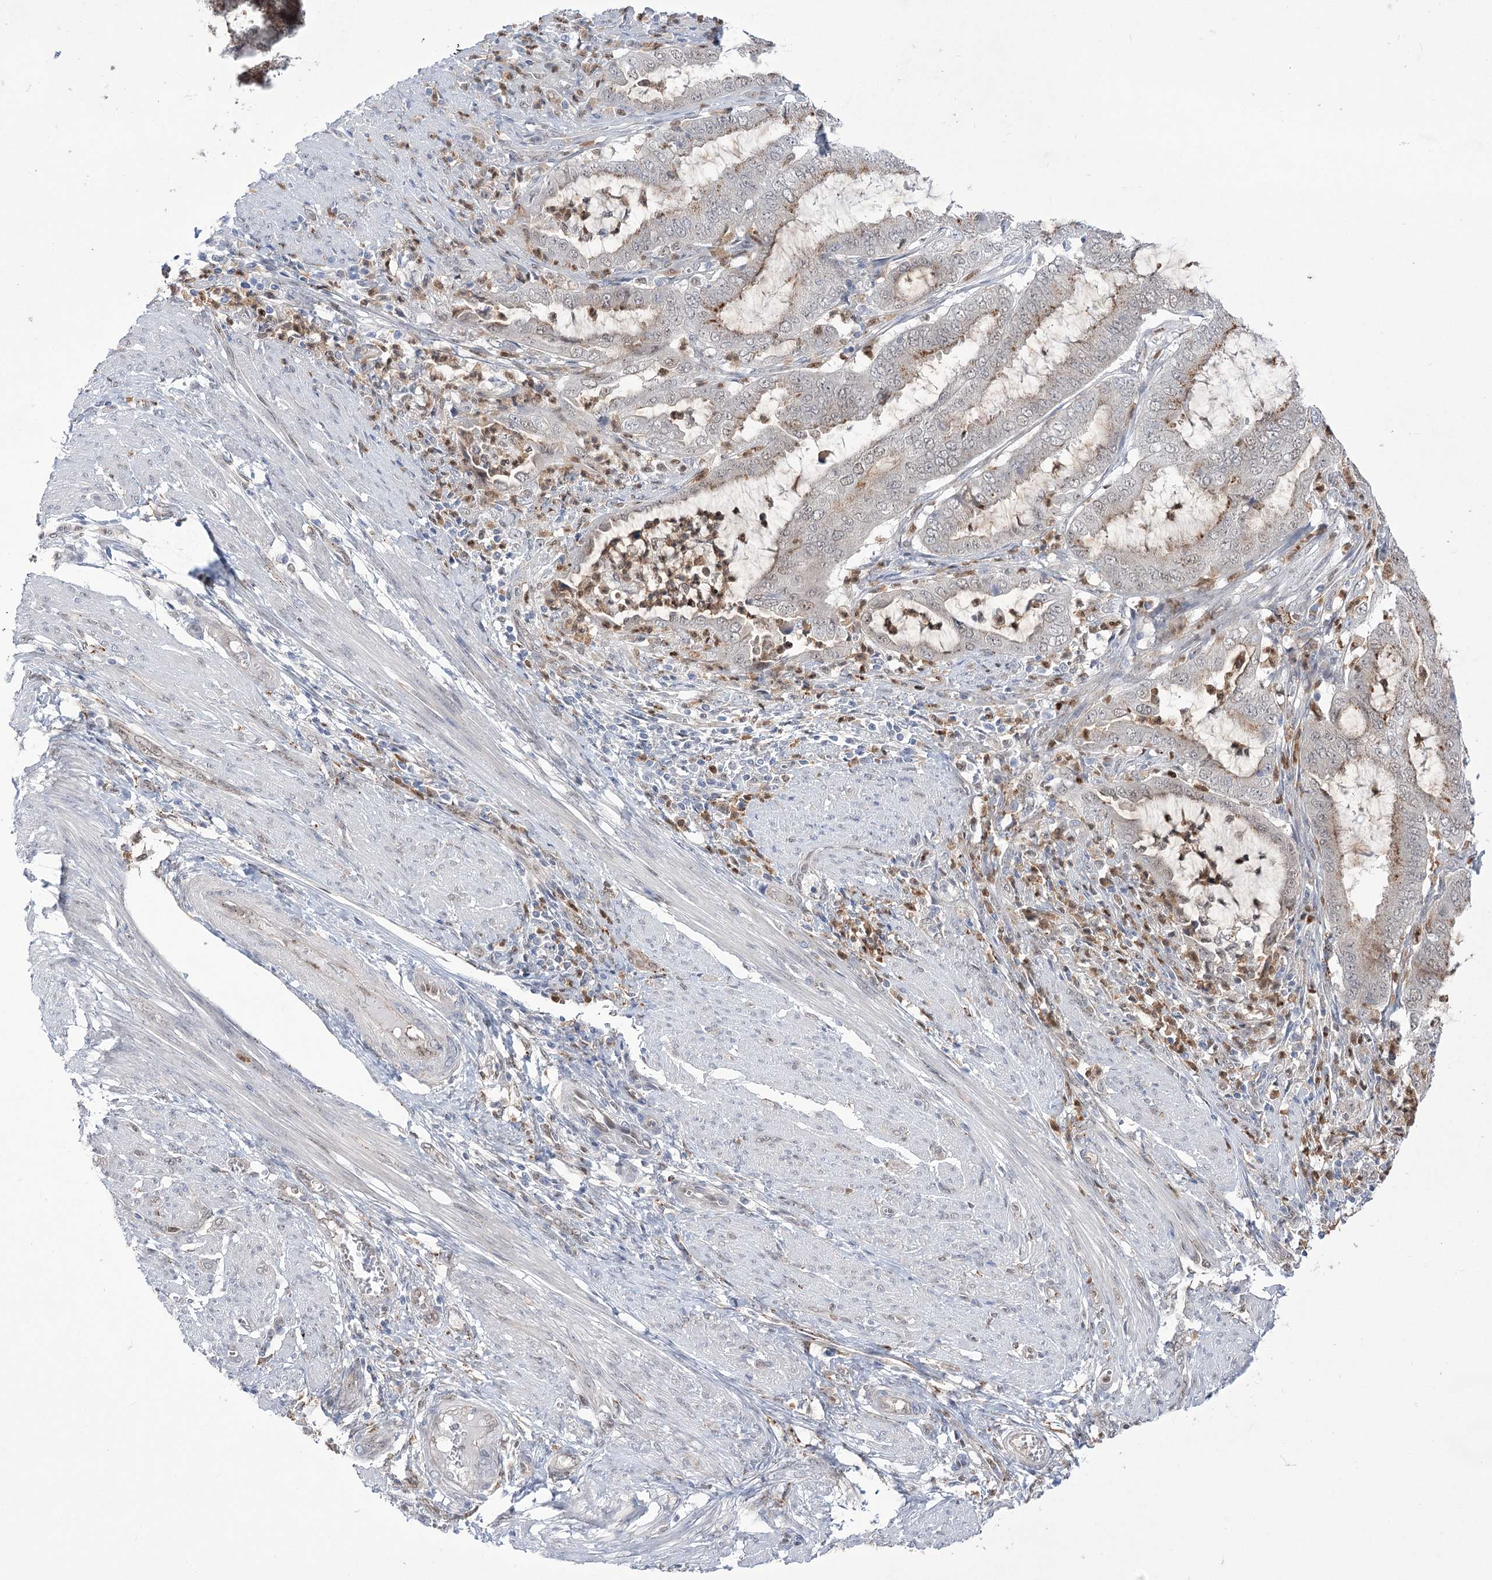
{"staining": {"intensity": "strong", "quantity": "25%-75%", "location": "cytoplasmic/membranous,nuclear"}, "tissue": "endometrial cancer", "cell_type": "Tumor cells", "image_type": "cancer", "snomed": [{"axis": "morphology", "description": "Adenocarcinoma, NOS"}, {"axis": "topography", "description": "Endometrium"}], "caption": "Strong cytoplasmic/membranous and nuclear positivity for a protein is appreciated in approximately 25%-75% of tumor cells of adenocarcinoma (endometrial) using immunohistochemistry.", "gene": "SIAE", "patient": {"sex": "female", "age": 51}}